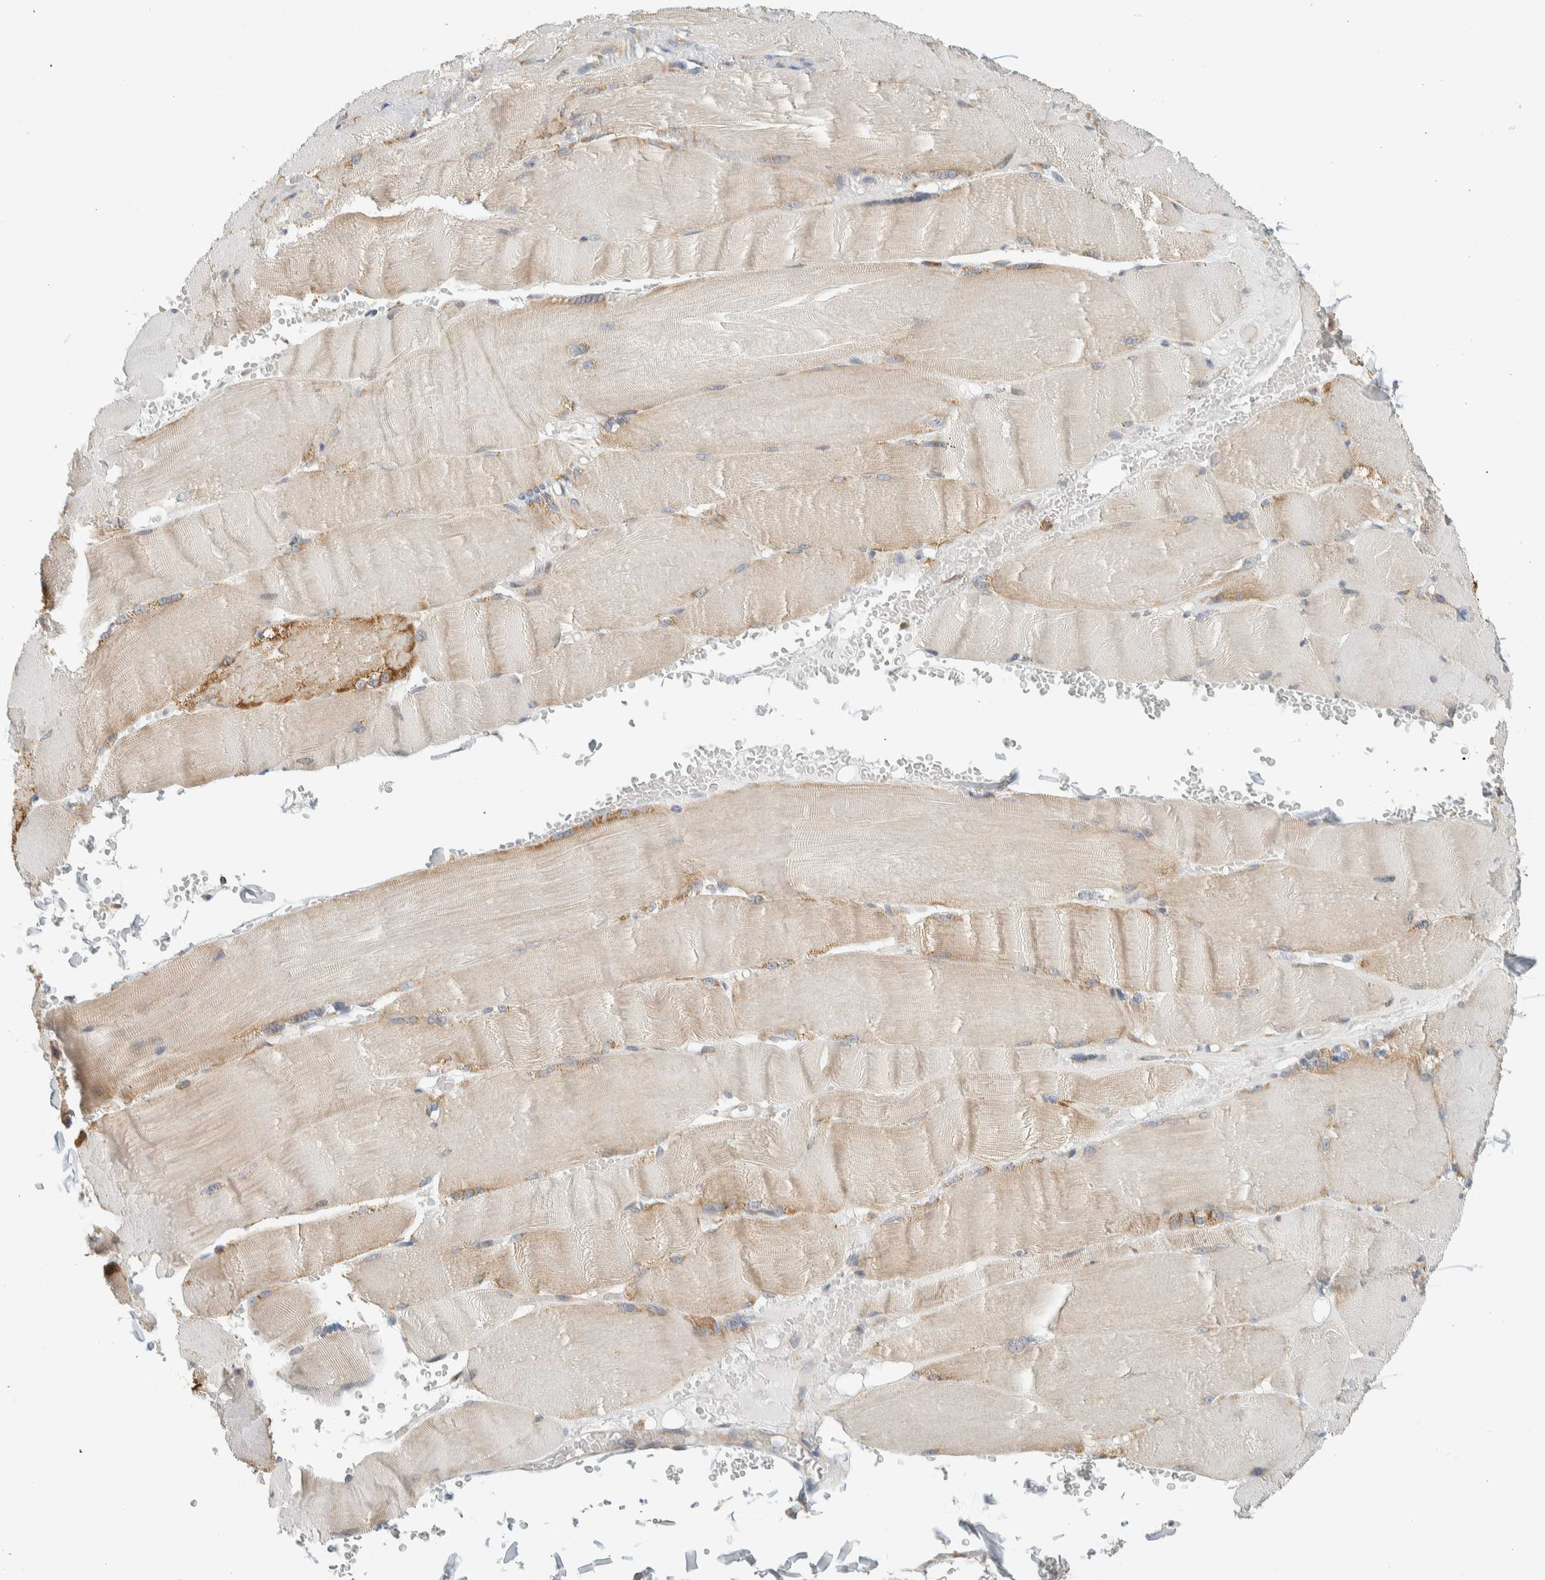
{"staining": {"intensity": "weak", "quantity": "25%-75%", "location": "cytoplasmic/membranous"}, "tissue": "skeletal muscle", "cell_type": "Myocytes", "image_type": "normal", "snomed": [{"axis": "morphology", "description": "Normal tissue, NOS"}, {"axis": "topography", "description": "Skin"}, {"axis": "topography", "description": "Skeletal muscle"}], "caption": "A brown stain labels weak cytoplasmic/membranous expression of a protein in myocytes of benign human skeletal muscle. (Brightfield microscopy of DAB IHC at high magnification).", "gene": "CCDC57", "patient": {"sex": "male", "age": 83}}